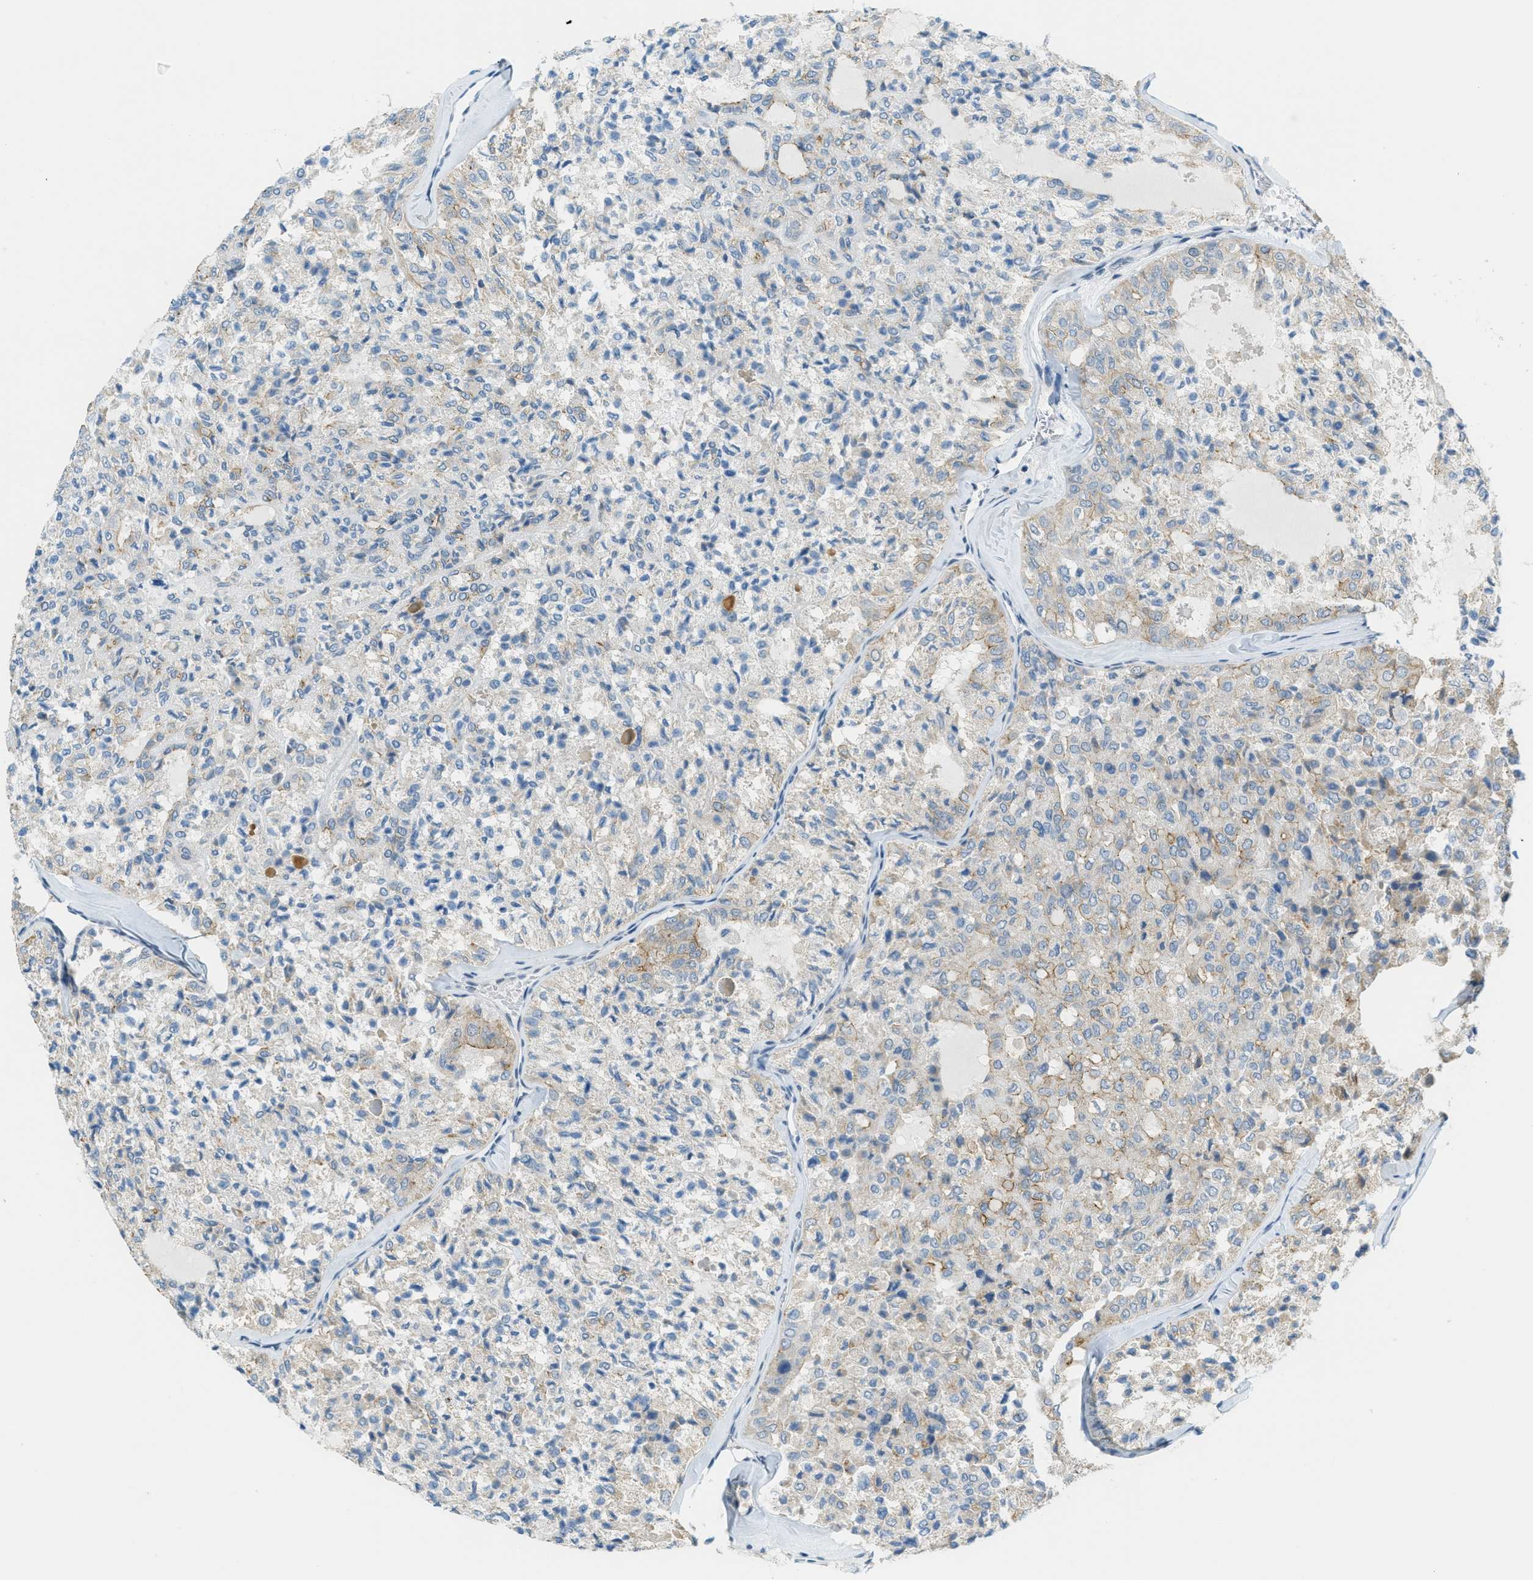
{"staining": {"intensity": "weak", "quantity": "<25%", "location": "cytoplasmic/membranous"}, "tissue": "thyroid cancer", "cell_type": "Tumor cells", "image_type": "cancer", "snomed": [{"axis": "morphology", "description": "Follicular adenoma carcinoma, NOS"}, {"axis": "topography", "description": "Thyroid gland"}], "caption": "Thyroid cancer was stained to show a protein in brown. There is no significant staining in tumor cells.", "gene": "TCF3", "patient": {"sex": "male", "age": 75}}